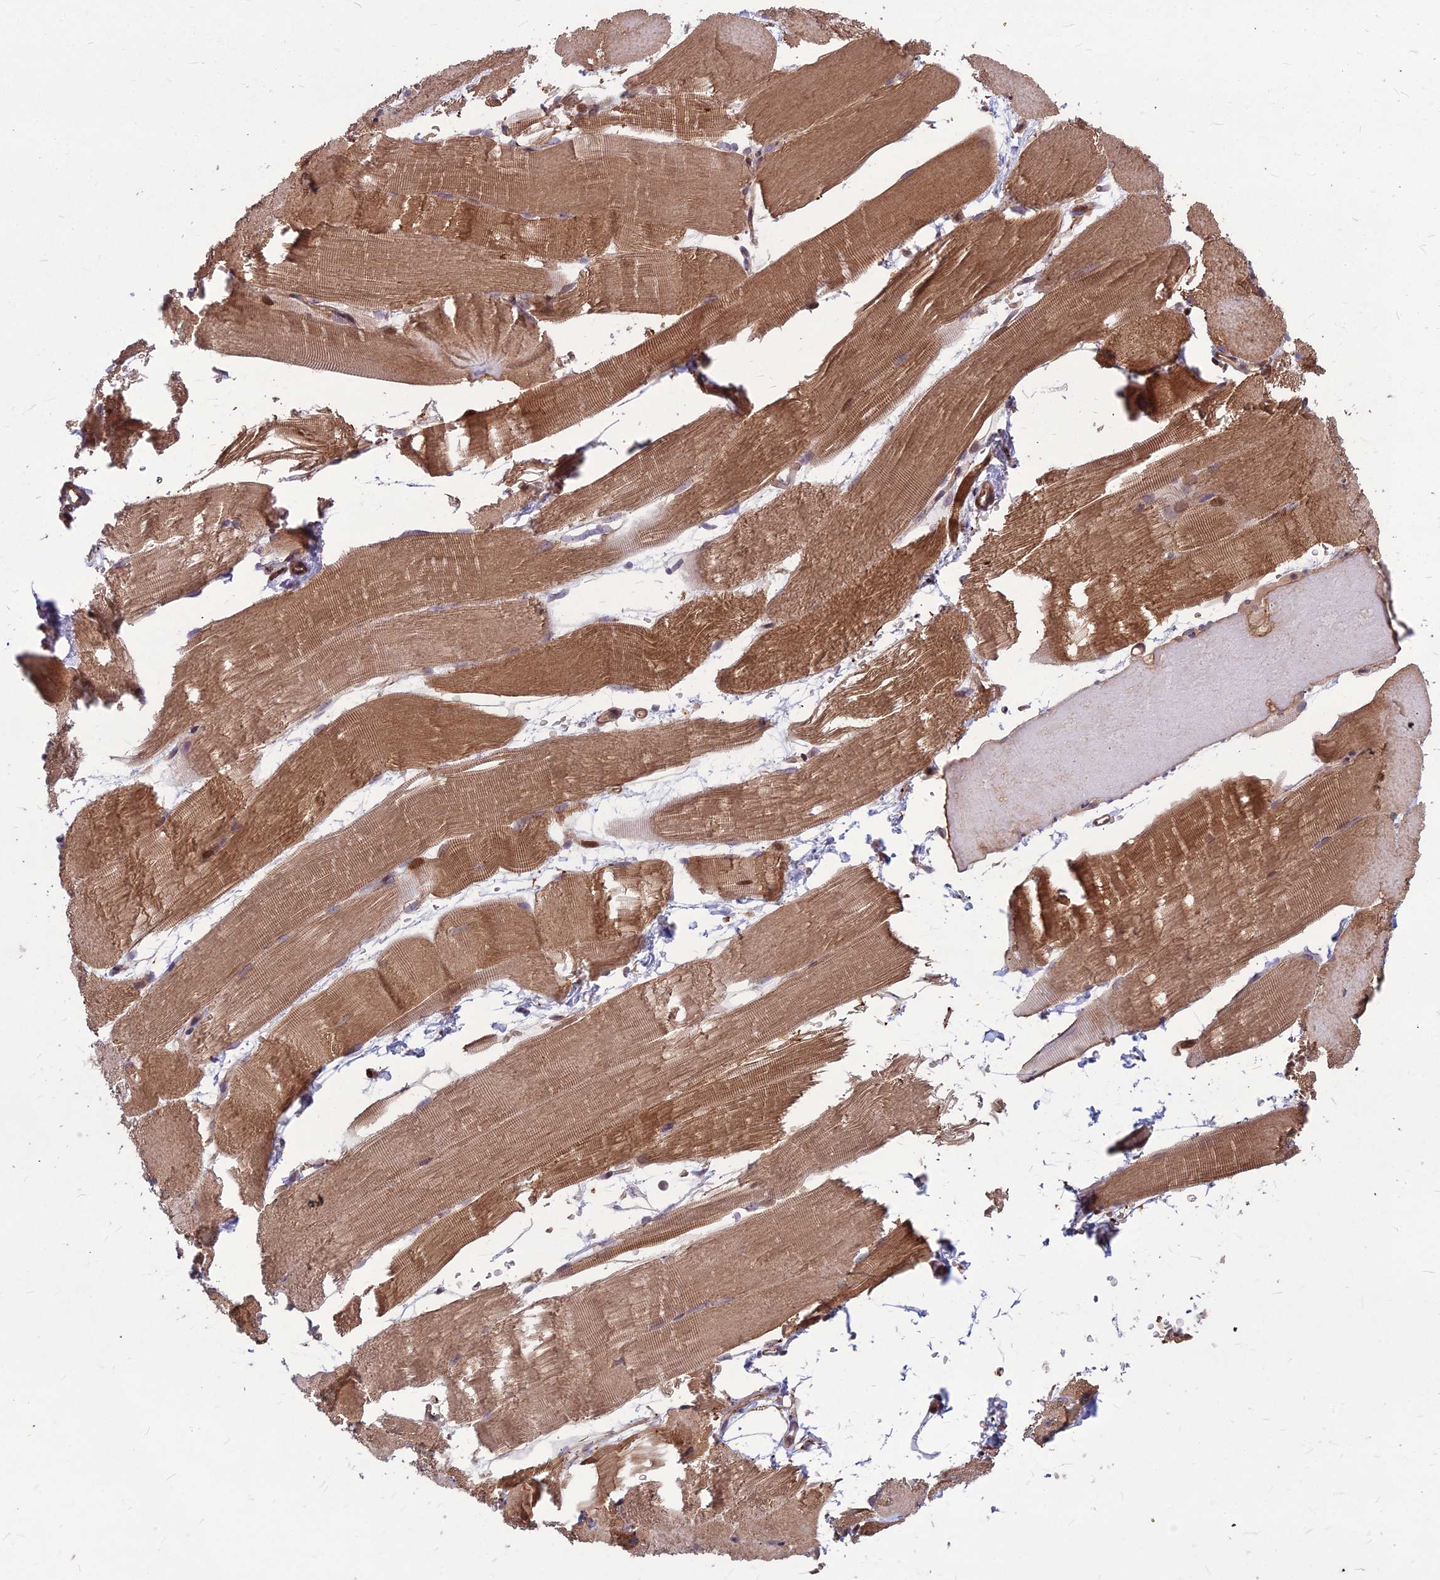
{"staining": {"intensity": "moderate", "quantity": ">75%", "location": "cytoplasmic/membranous"}, "tissue": "skeletal muscle", "cell_type": "Myocytes", "image_type": "normal", "snomed": [{"axis": "morphology", "description": "Normal tissue, NOS"}, {"axis": "topography", "description": "Skeletal muscle"}, {"axis": "topography", "description": "Parathyroid gland"}], "caption": "A micrograph of human skeletal muscle stained for a protein demonstrates moderate cytoplasmic/membranous brown staining in myocytes. (Stains: DAB in brown, nuclei in blue, Microscopy: brightfield microscopy at high magnification).", "gene": "MFSD8", "patient": {"sex": "female", "age": 37}}